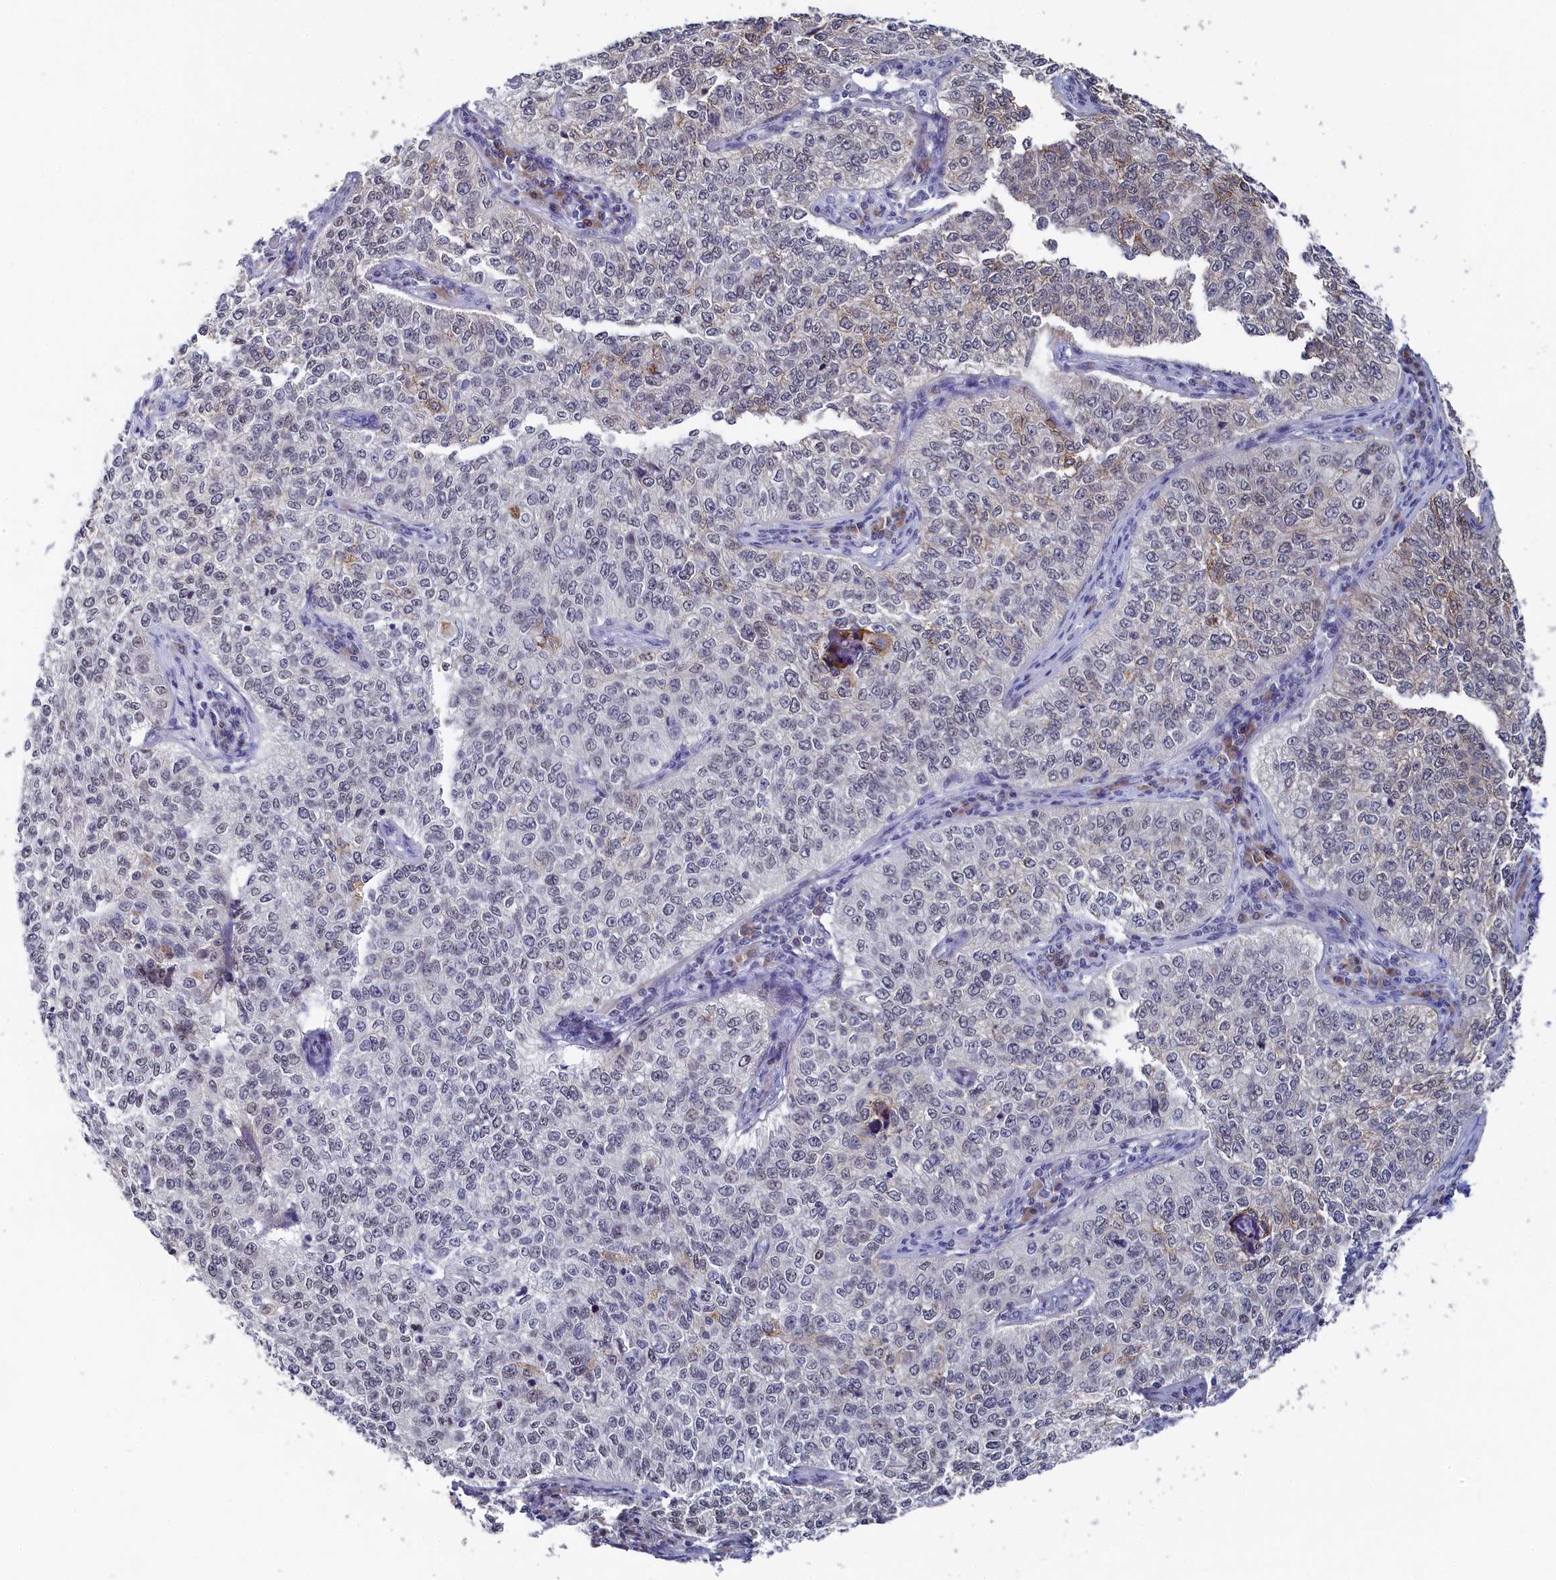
{"staining": {"intensity": "weak", "quantity": "<25%", "location": "cytoplasmic/membranous"}, "tissue": "cervical cancer", "cell_type": "Tumor cells", "image_type": "cancer", "snomed": [{"axis": "morphology", "description": "Squamous cell carcinoma, NOS"}, {"axis": "topography", "description": "Cervix"}], "caption": "The IHC histopathology image has no significant positivity in tumor cells of cervical cancer (squamous cell carcinoma) tissue.", "gene": "TIGD4", "patient": {"sex": "female", "age": 35}}